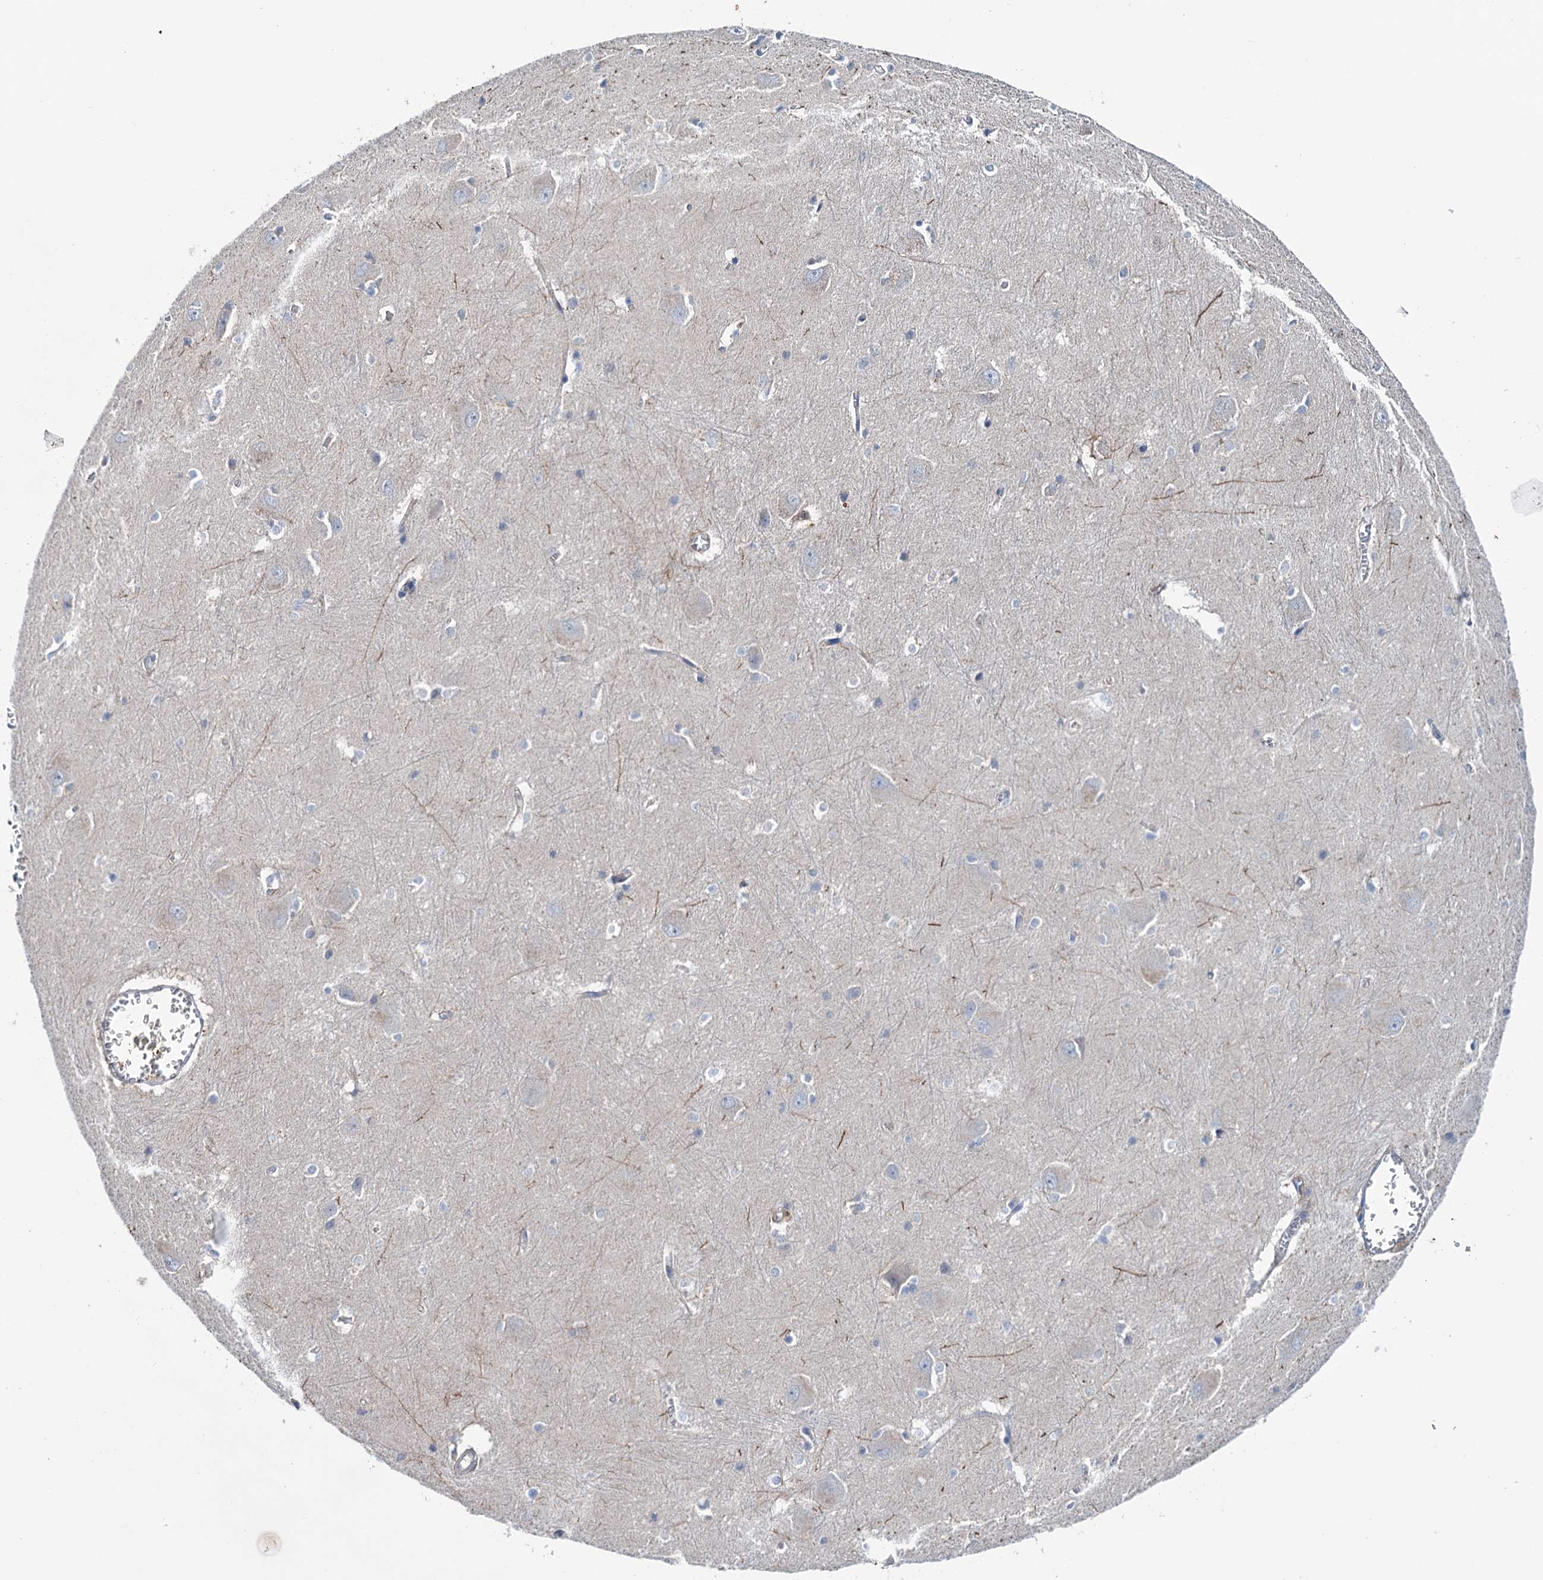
{"staining": {"intensity": "negative", "quantity": "none", "location": "none"}, "tissue": "caudate", "cell_type": "Glial cells", "image_type": "normal", "snomed": [{"axis": "morphology", "description": "Normal tissue, NOS"}, {"axis": "topography", "description": "Lateral ventricle wall"}], "caption": "DAB (3,3'-diaminobenzidine) immunohistochemical staining of normal human caudate demonstrates no significant positivity in glial cells.", "gene": "FAM111B", "patient": {"sex": "male", "age": 37}}